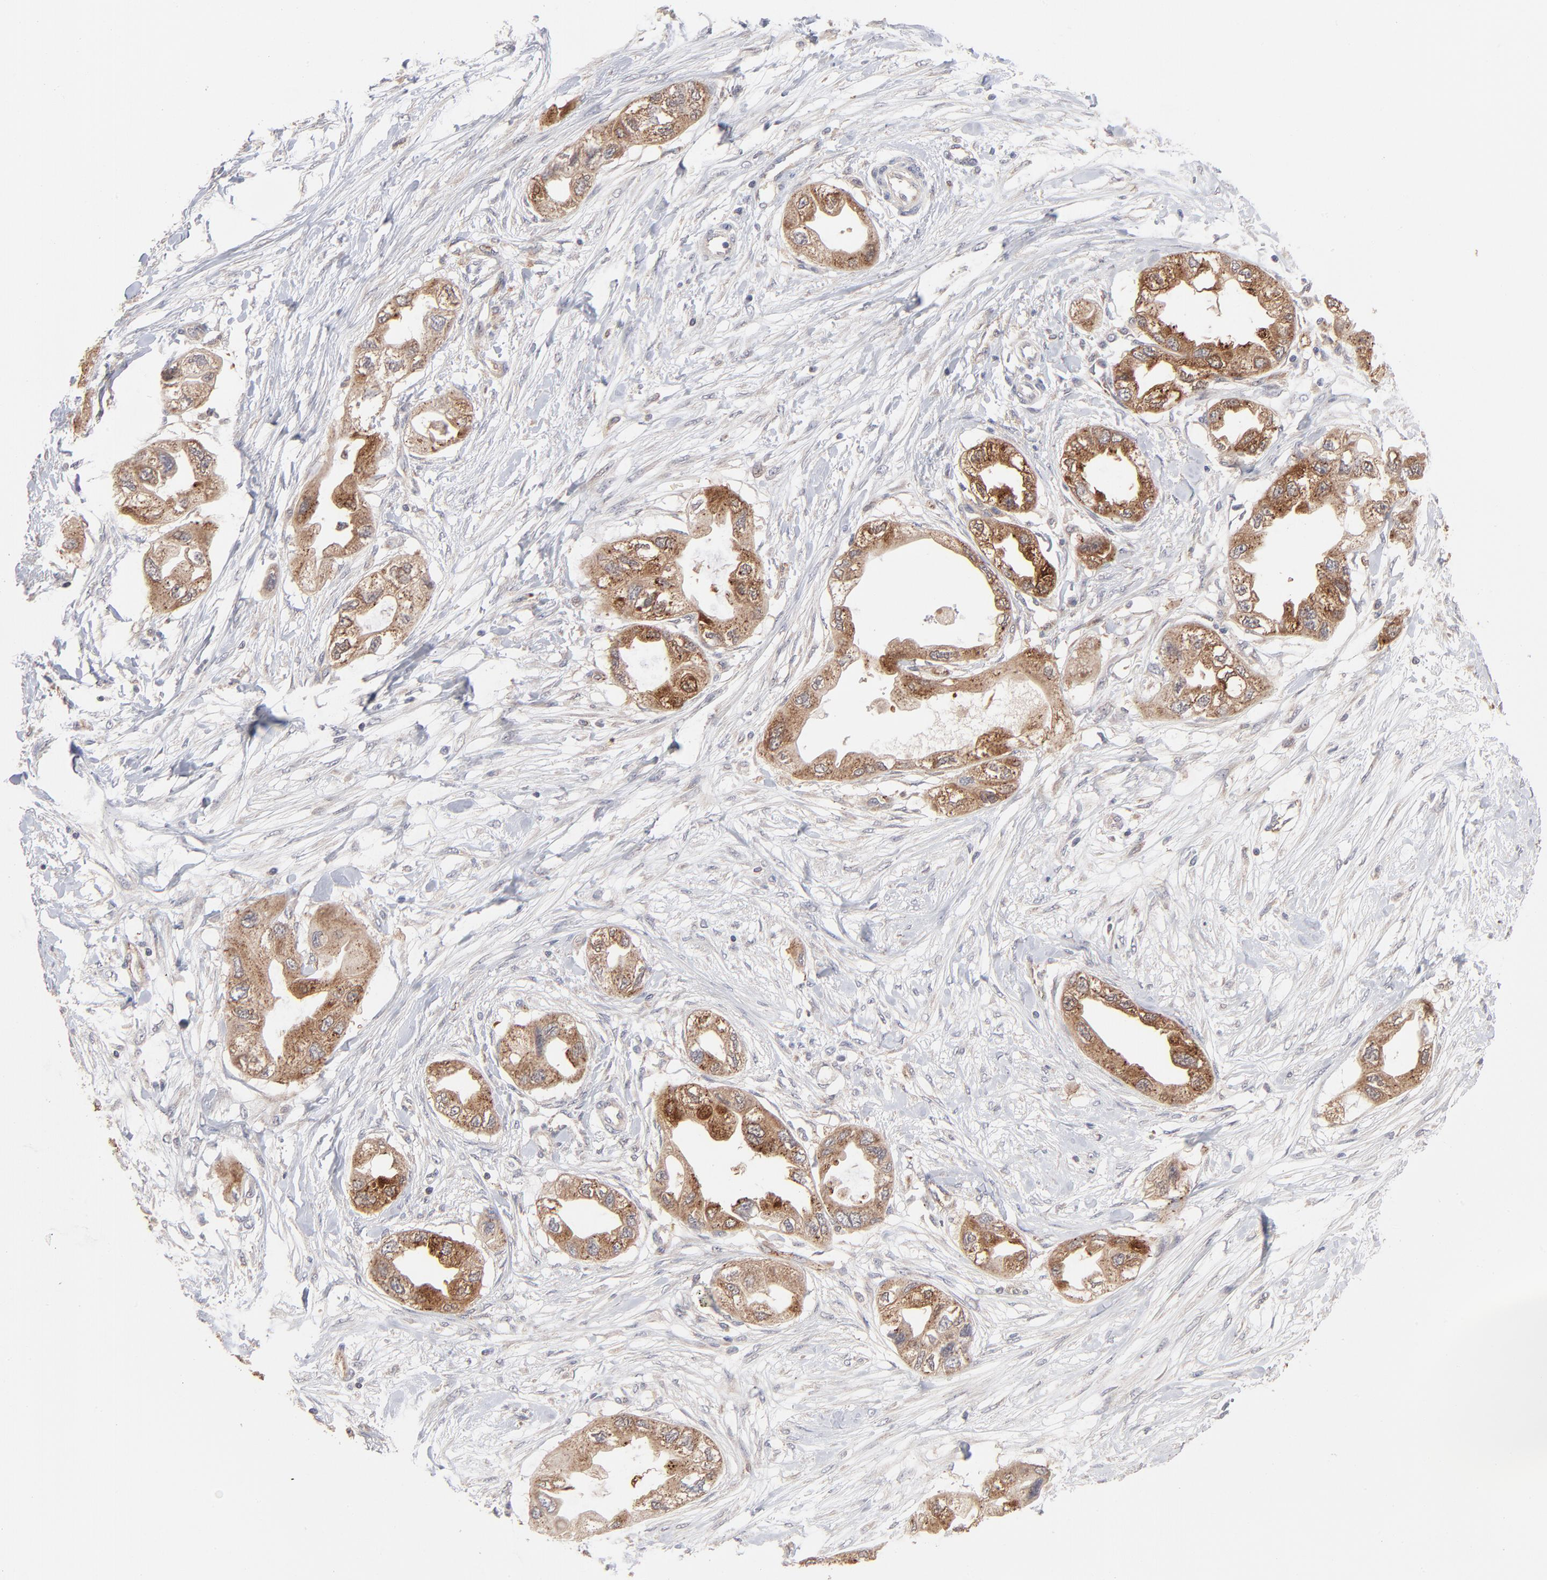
{"staining": {"intensity": "strong", "quantity": ">75%", "location": "cytoplasmic/membranous"}, "tissue": "endometrial cancer", "cell_type": "Tumor cells", "image_type": "cancer", "snomed": [{"axis": "morphology", "description": "Adenocarcinoma, NOS"}, {"axis": "topography", "description": "Endometrium"}], "caption": "About >75% of tumor cells in adenocarcinoma (endometrial) display strong cytoplasmic/membranous protein positivity as visualized by brown immunohistochemical staining.", "gene": "IVNS1ABP", "patient": {"sex": "female", "age": 67}}